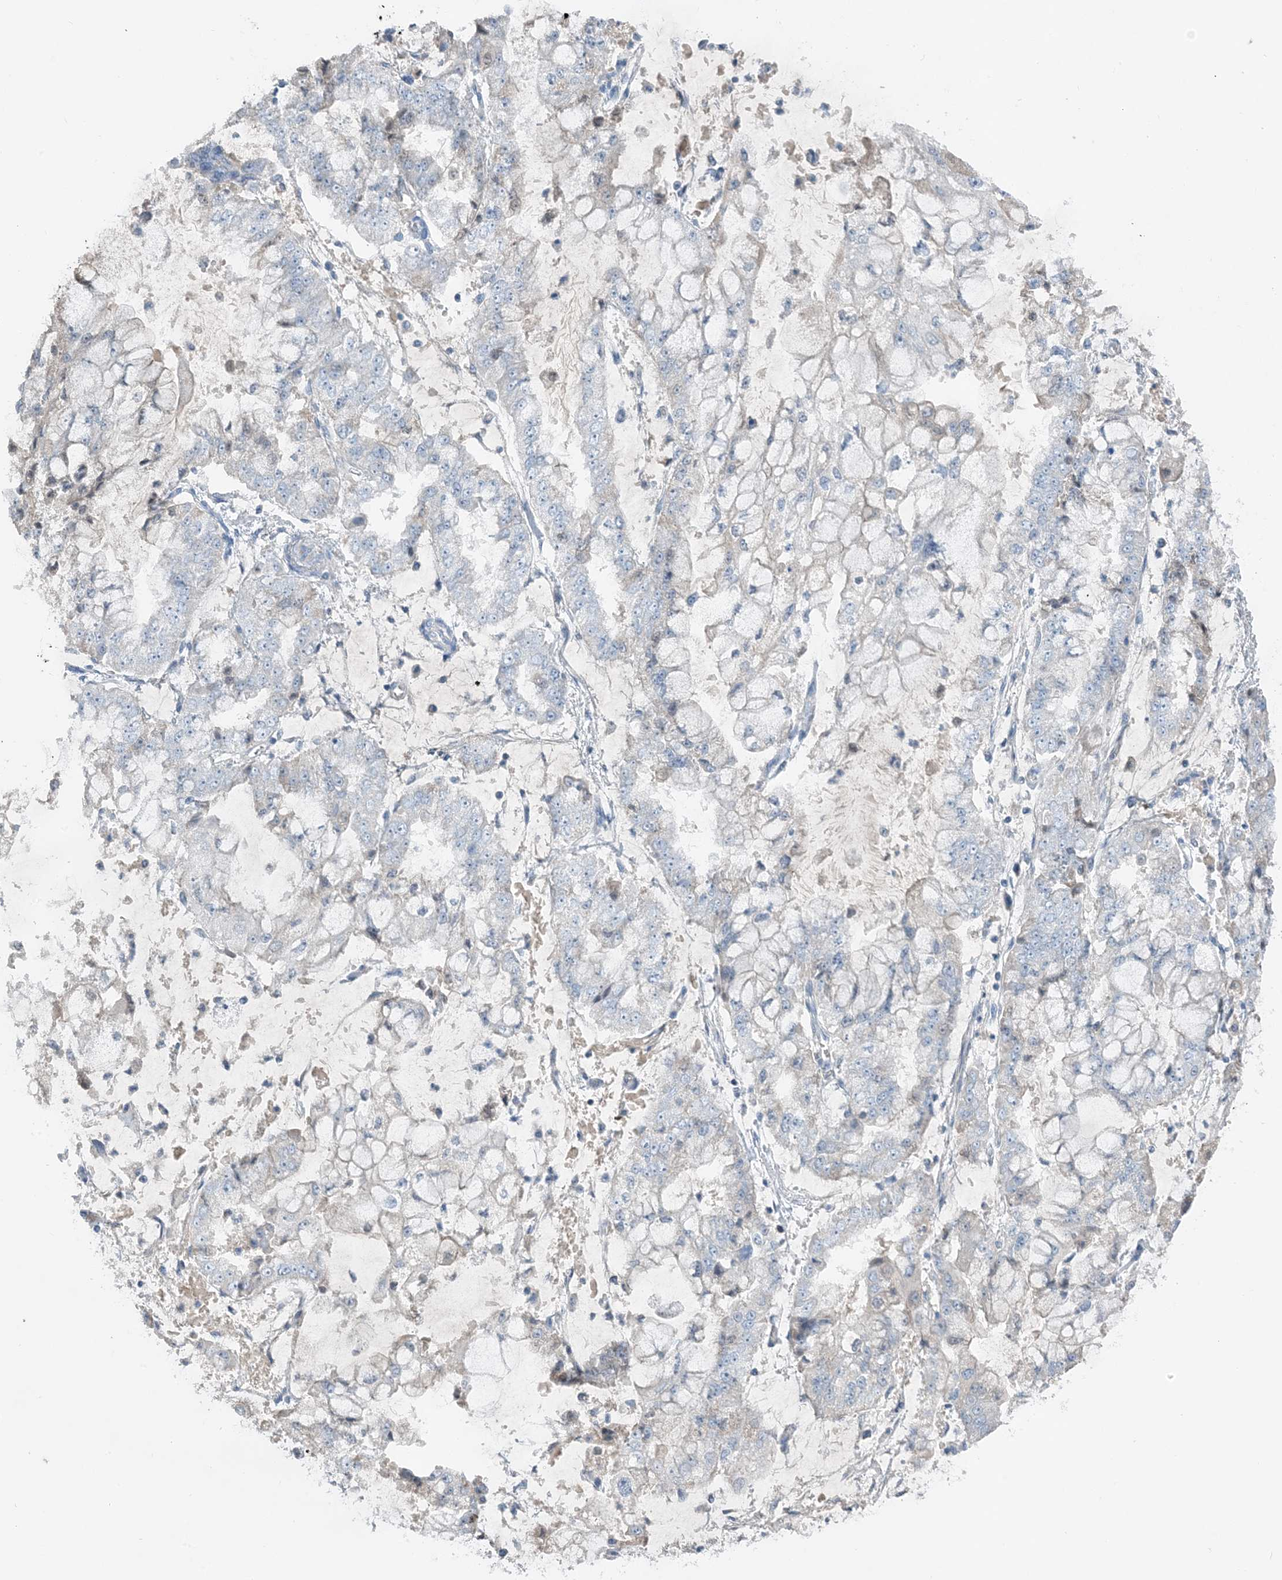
{"staining": {"intensity": "negative", "quantity": "none", "location": "none"}, "tissue": "stomach cancer", "cell_type": "Tumor cells", "image_type": "cancer", "snomed": [{"axis": "morphology", "description": "Adenocarcinoma, NOS"}, {"axis": "topography", "description": "Stomach"}], "caption": "The immunohistochemistry (IHC) photomicrograph has no significant positivity in tumor cells of stomach adenocarcinoma tissue.", "gene": "CTRL", "patient": {"sex": "male", "age": 76}}